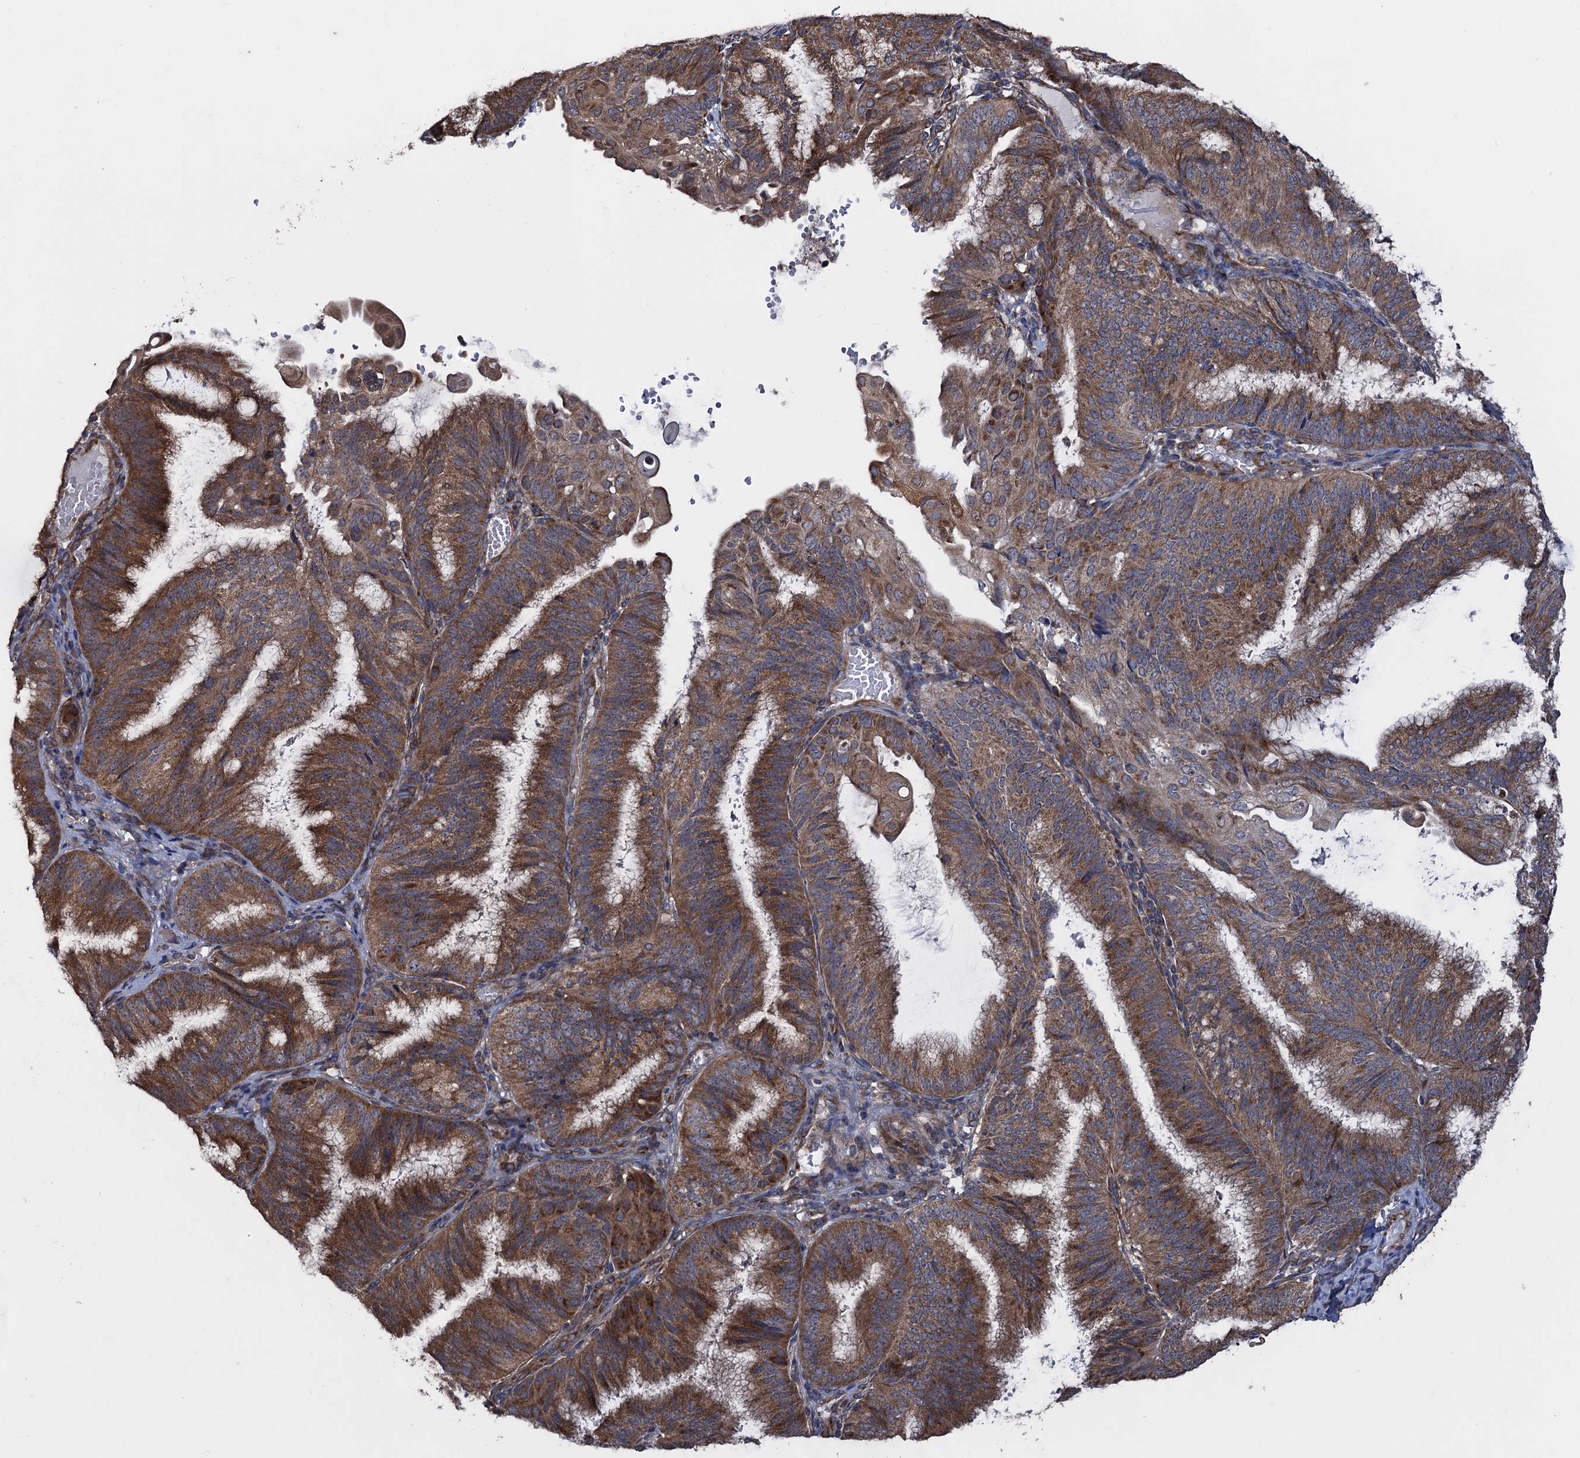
{"staining": {"intensity": "moderate", "quantity": ">75%", "location": "cytoplasmic/membranous"}, "tissue": "endometrial cancer", "cell_type": "Tumor cells", "image_type": "cancer", "snomed": [{"axis": "morphology", "description": "Adenocarcinoma, NOS"}, {"axis": "topography", "description": "Endometrium"}], "caption": "This histopathology image demonstrates endometrial adenocarcinoma stained with immunohistochemistry (IHC) to label a protein in brown. The cytoplasmic/membranous of tumor cells show moderate positivity for the protein. Nuclei are counter-stained blue.", "gene": "HAUS1", "patient": {"sex": "female", "age": 49}}